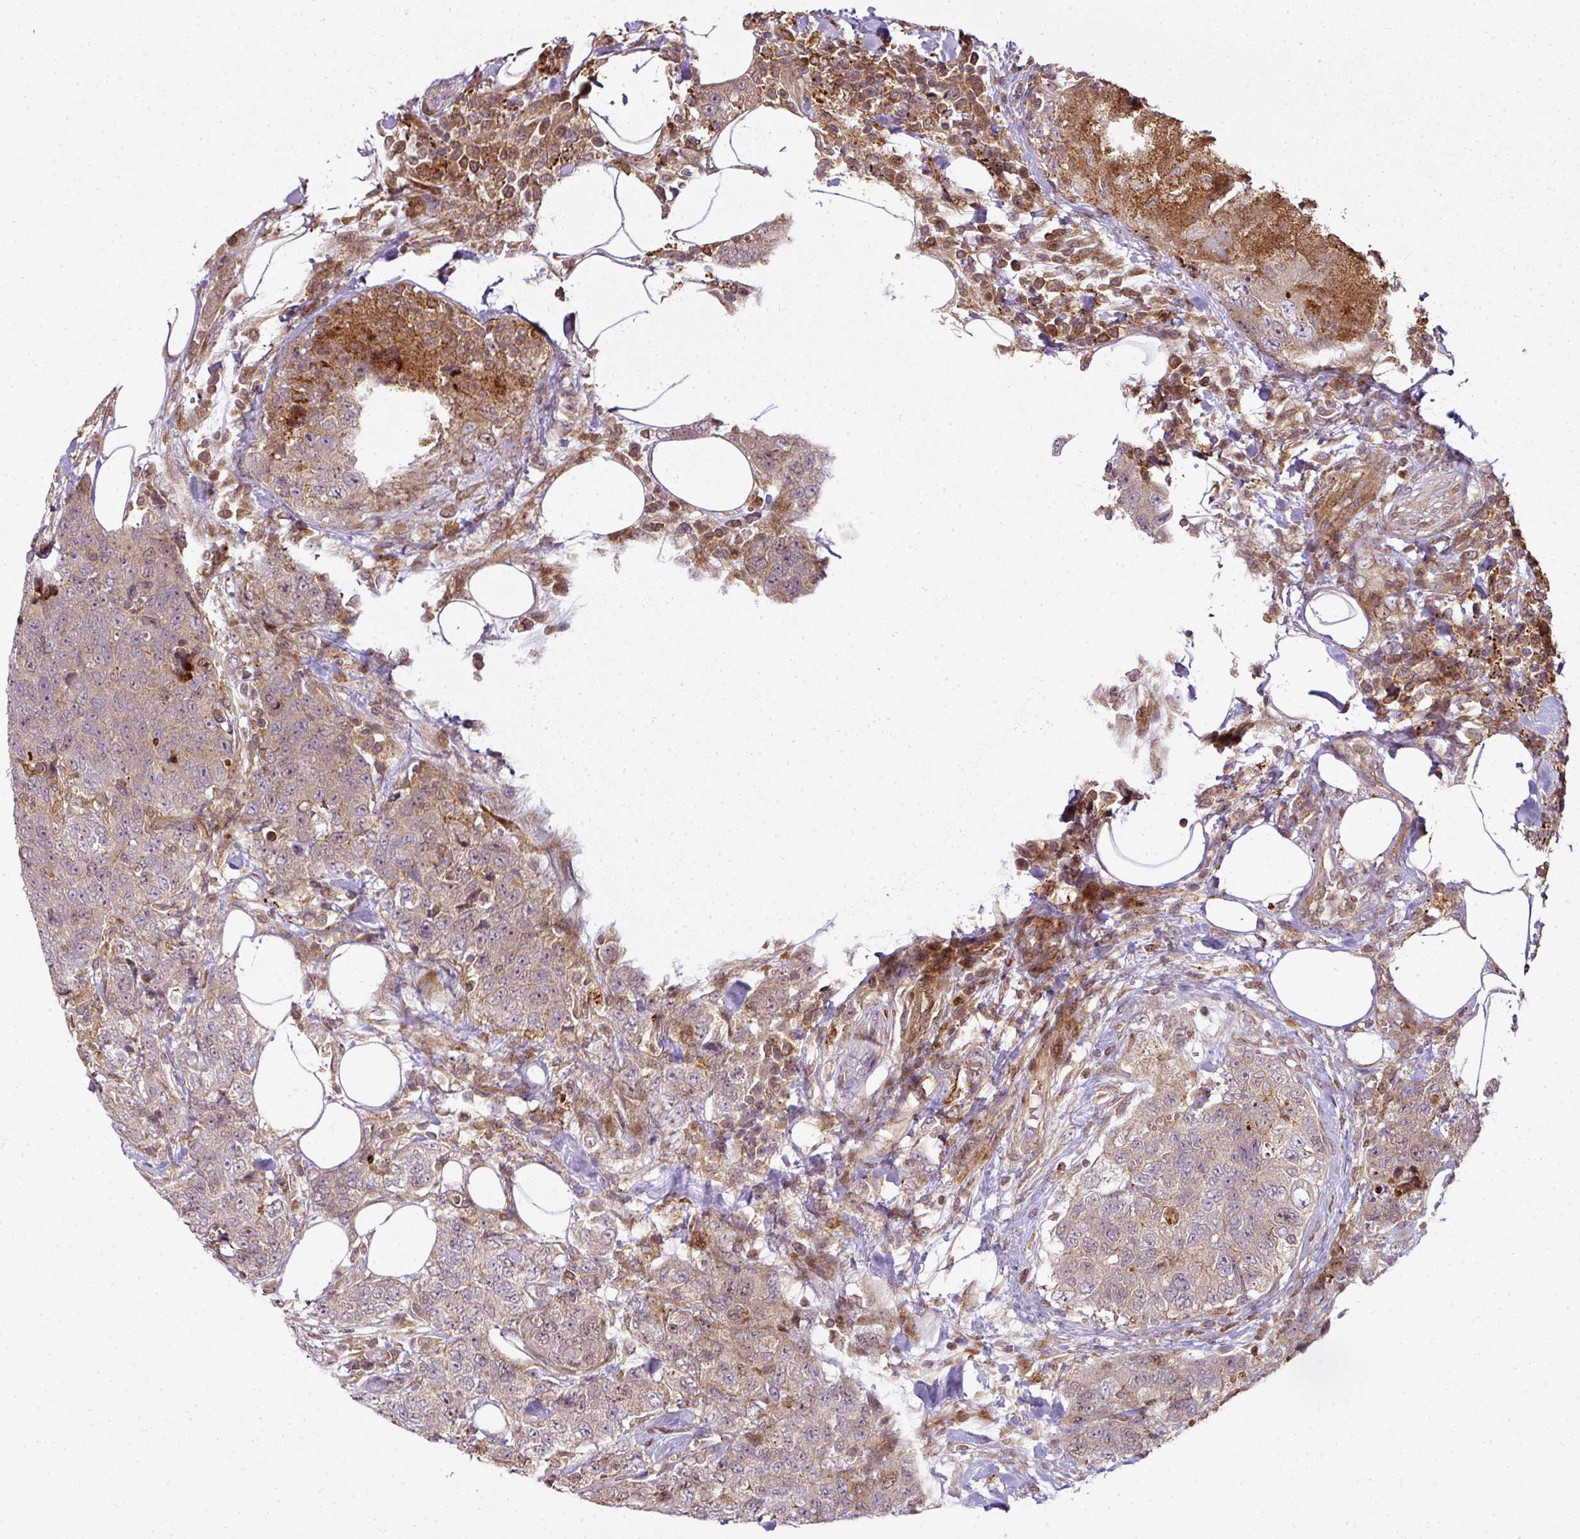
{"staining": {"intensity": "weak", "quantity": "<25%", "location": "cytoplasmic/membranous,nuclear"}, "tissue": "urothelial cancer", "cell_type": "Tumor cells", "image_type": "cancer", "snomed": [{"axis": "morphology", "description": "Urothelial carcinoma, High grade"}, {"axis": "topography", "description": "Urinary bladder"}], "caption": "A micrograph of urothelial cancer stained for a protein shows no brown staining in tumor cells. (DAB (3,3'-diaminobenzidine) immunohistochemistry visualized using brightfield microscopy, high magnification).", "gene": "ATAT1", "patient": {"sex": "female", "age": 78}}